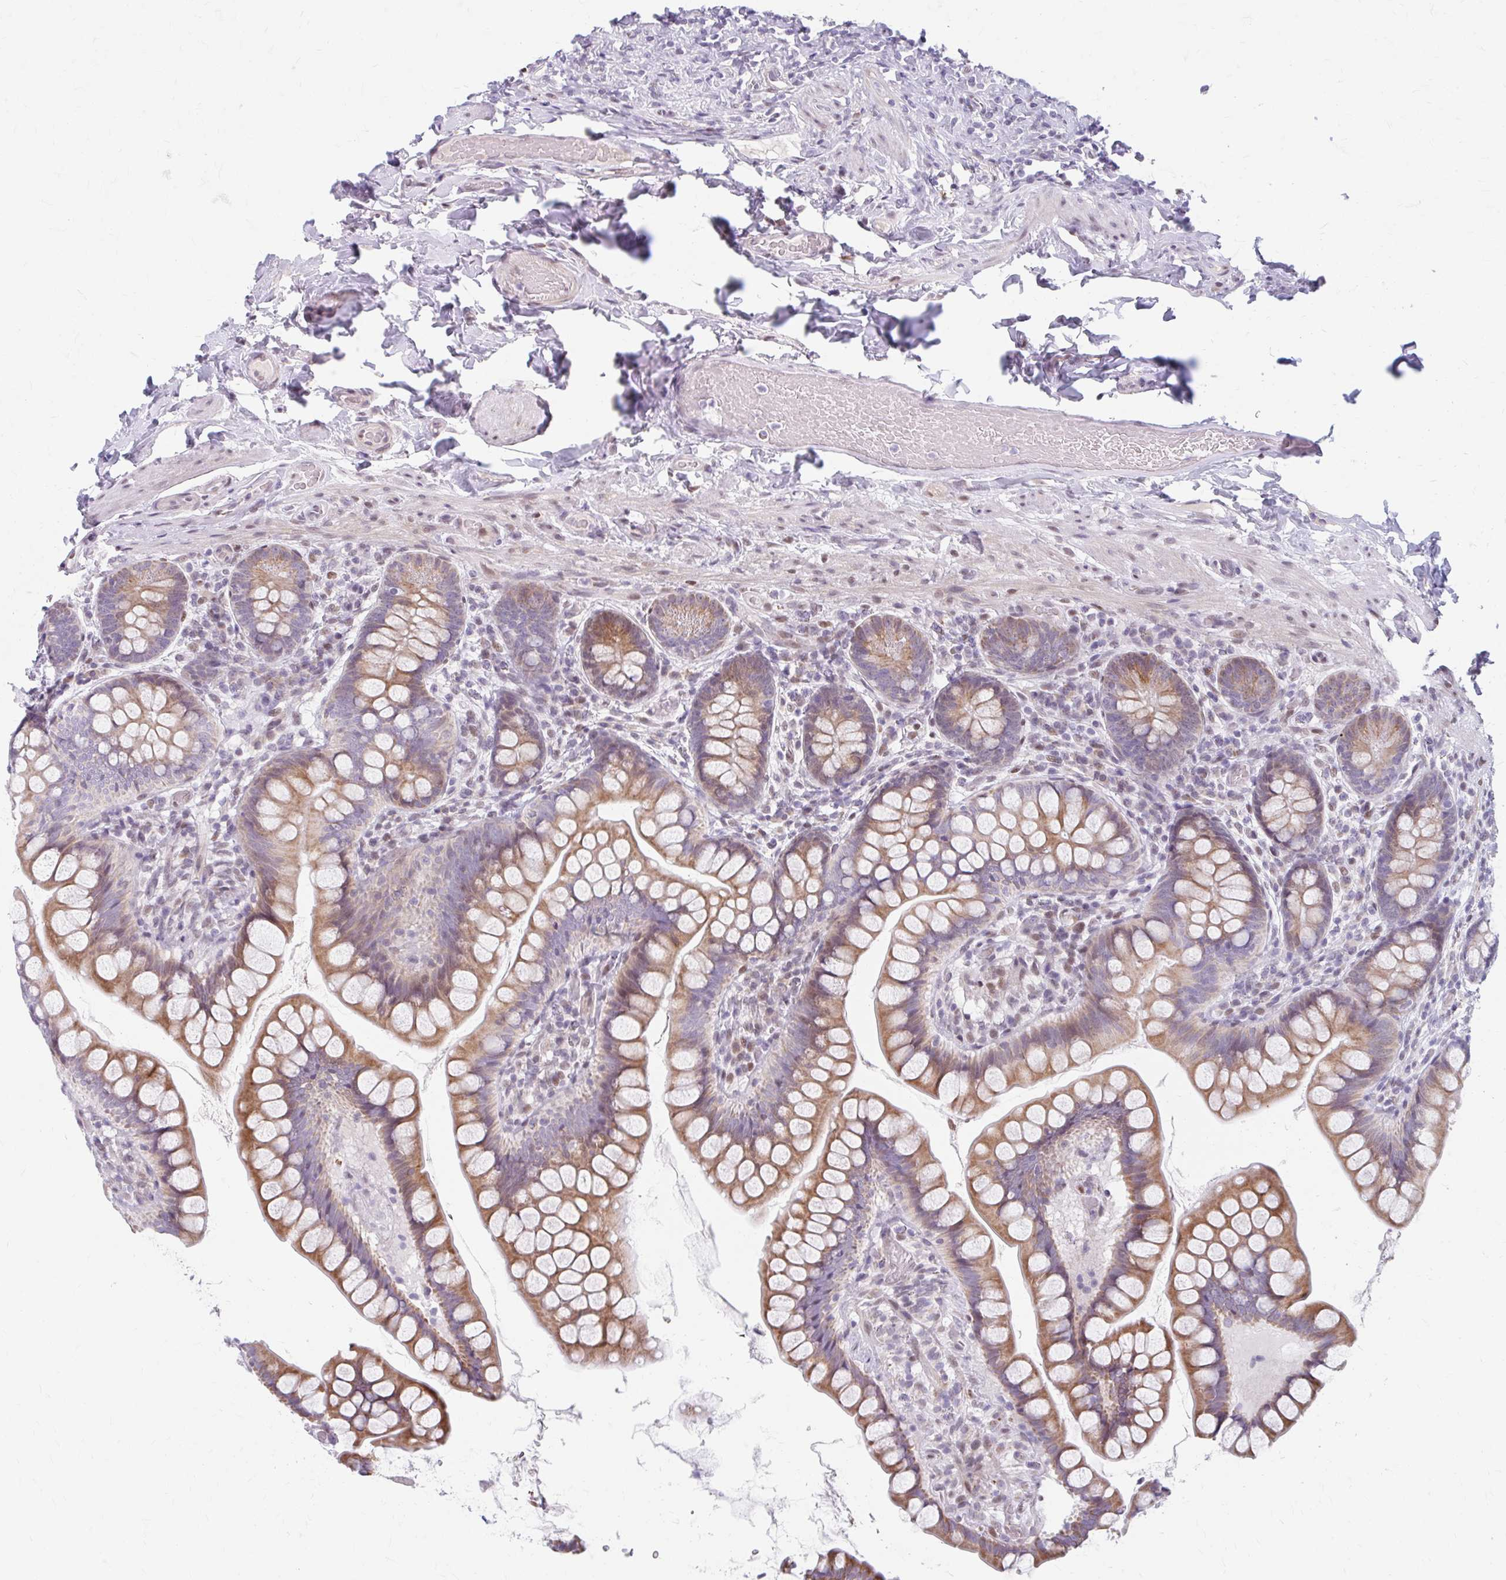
{"staining": {"intensity": "moderate", "quantity": ">75%", "location": "cytoplasmic/membranous"}, "tissue": "small intestine", "cell_type": "Glandular cells", "image_type": "normal", "snomed": [{"axis": "morphology", "description": "Normal tissue, NOS"}, {"axis": "topography", "description": "Small intestine"}], "caption": "Brown immunohistochemical staining in benign small intestine shows moderate cytoplasmic/membranous expression in approximately >75% of glandular cells. The protein is stained brown, and the nuclei are stained in blue (DAB (3,3'-diaminobenzidine) IHC with brightfield microscopy, high magnification).", "gene": "BEAN1", "patient": {"sex": "male", "age": 70}}